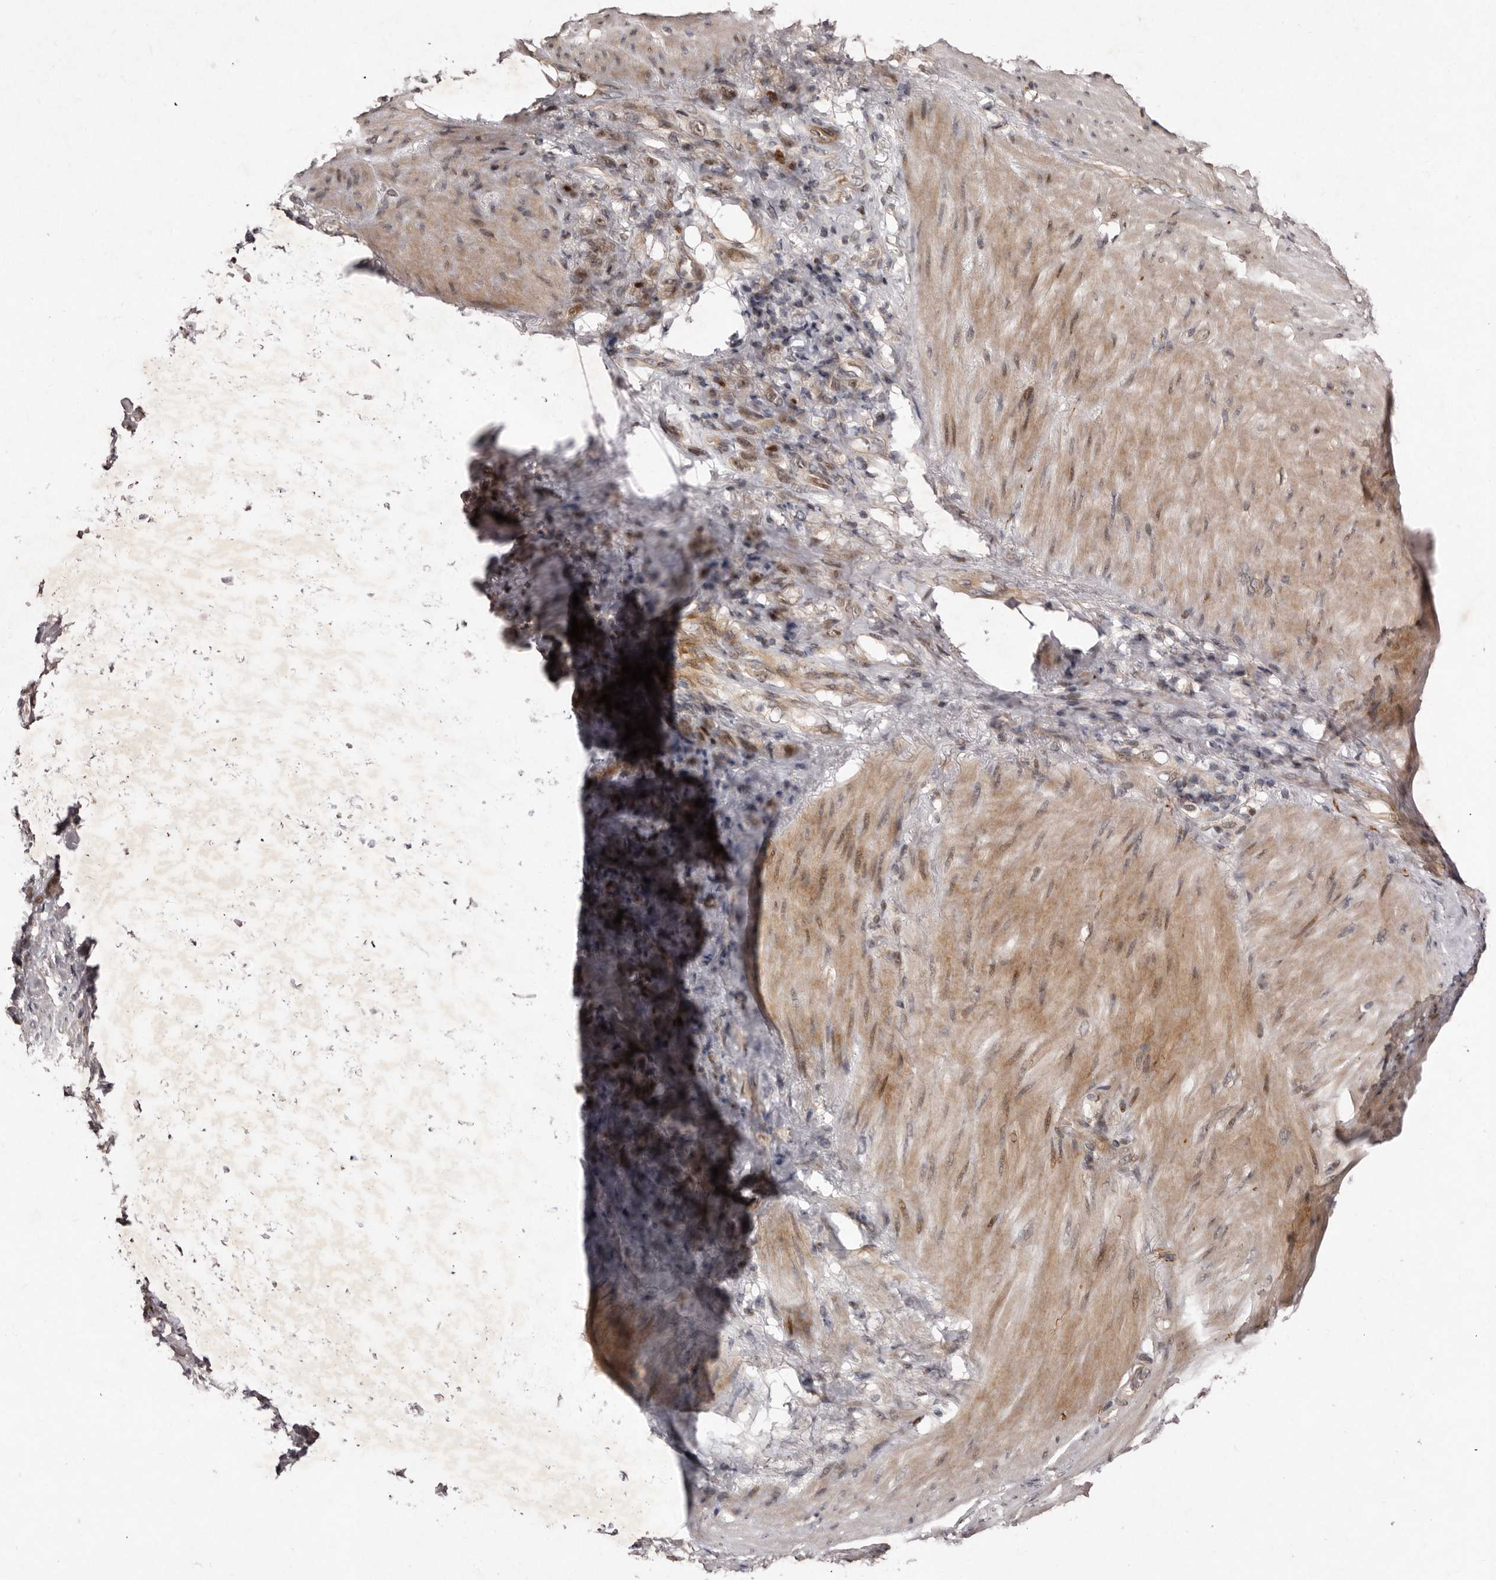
{"staining": {"intensity": "moderate", "quantity": "25%-75%", "location": "cytoplasmic/membranous,nuclear"}, "tissue": "stomach cancer", "cell_type": "Tumor cells", "image_type": "cancer", "snomed": [{"axis": "morphology", "description": "Normal tissue, NOS"}, {"axis": "morphology", "description": "Adenocarcinoma, NOS"}, {"axis": "topography", "description": "Stomach"}], "caption": "This is a photomicrograph of immunohistochemistry staining of stomach cancer (adenocarcinoma), which shows moderate staining in the cytoplasmic/membranous and nuclear of tumor cells.", "gene": "ABL1", "patient": {"sex": "male", "age": 82}}